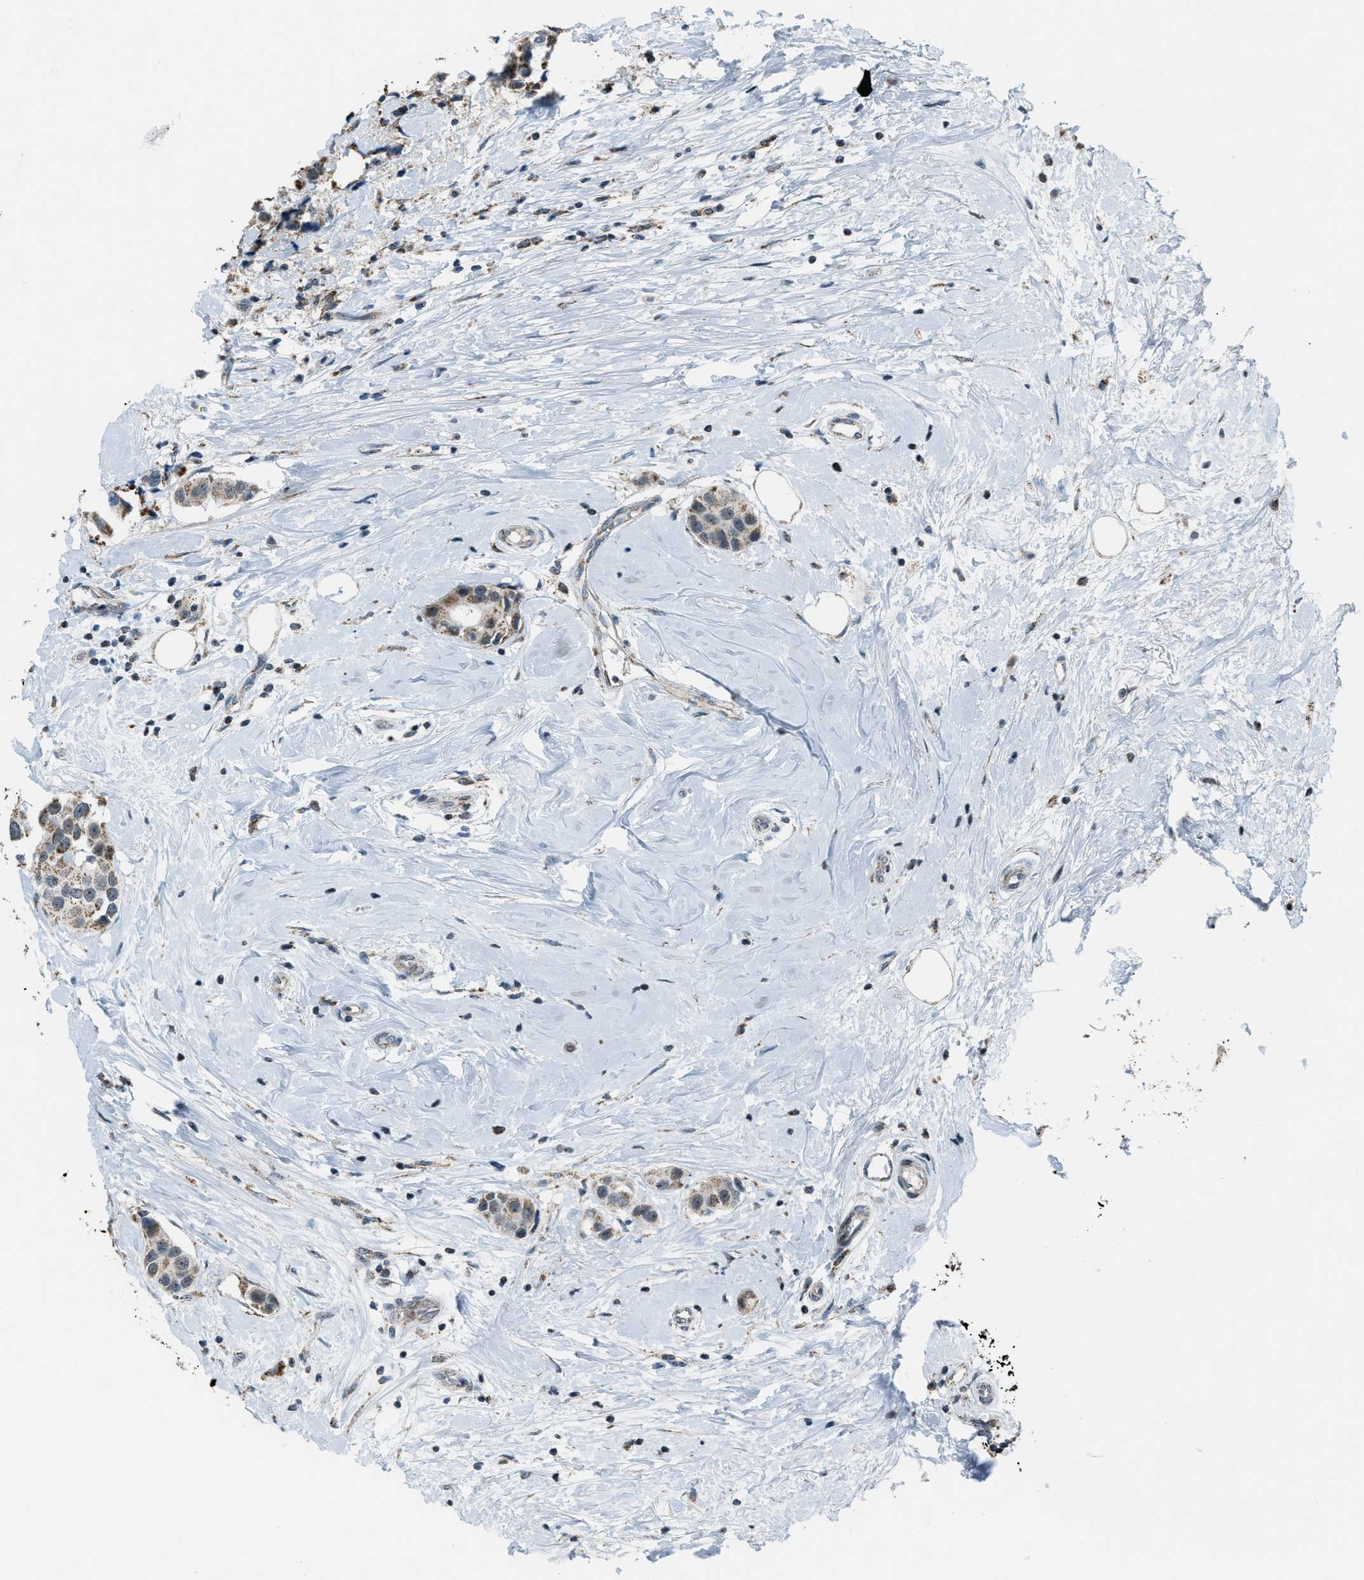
{"staining": {"intensity": "moderate", "quantity": ">75%", "location": "cytoplasmic/membranous"}, "tissue": "breast cancer", "cell_type": "Tumor cells", "image_type": "cancer", "snomed": [{"axis": "morphology", "description": "Normal tissue, NOS"}, {"axis": "morphology", "description": "Duct carcinoma"}, {"axis": "topography", "description": "Breast"}], "caption": "The histopathology image exhibits immunohistochemical staining of breast cancer. There is moderate cytoplasmic/membranous expression is present in about >75% of tumor cells.", "gene": "CHN2", "patient": {"sex": "female", "age": 39}}